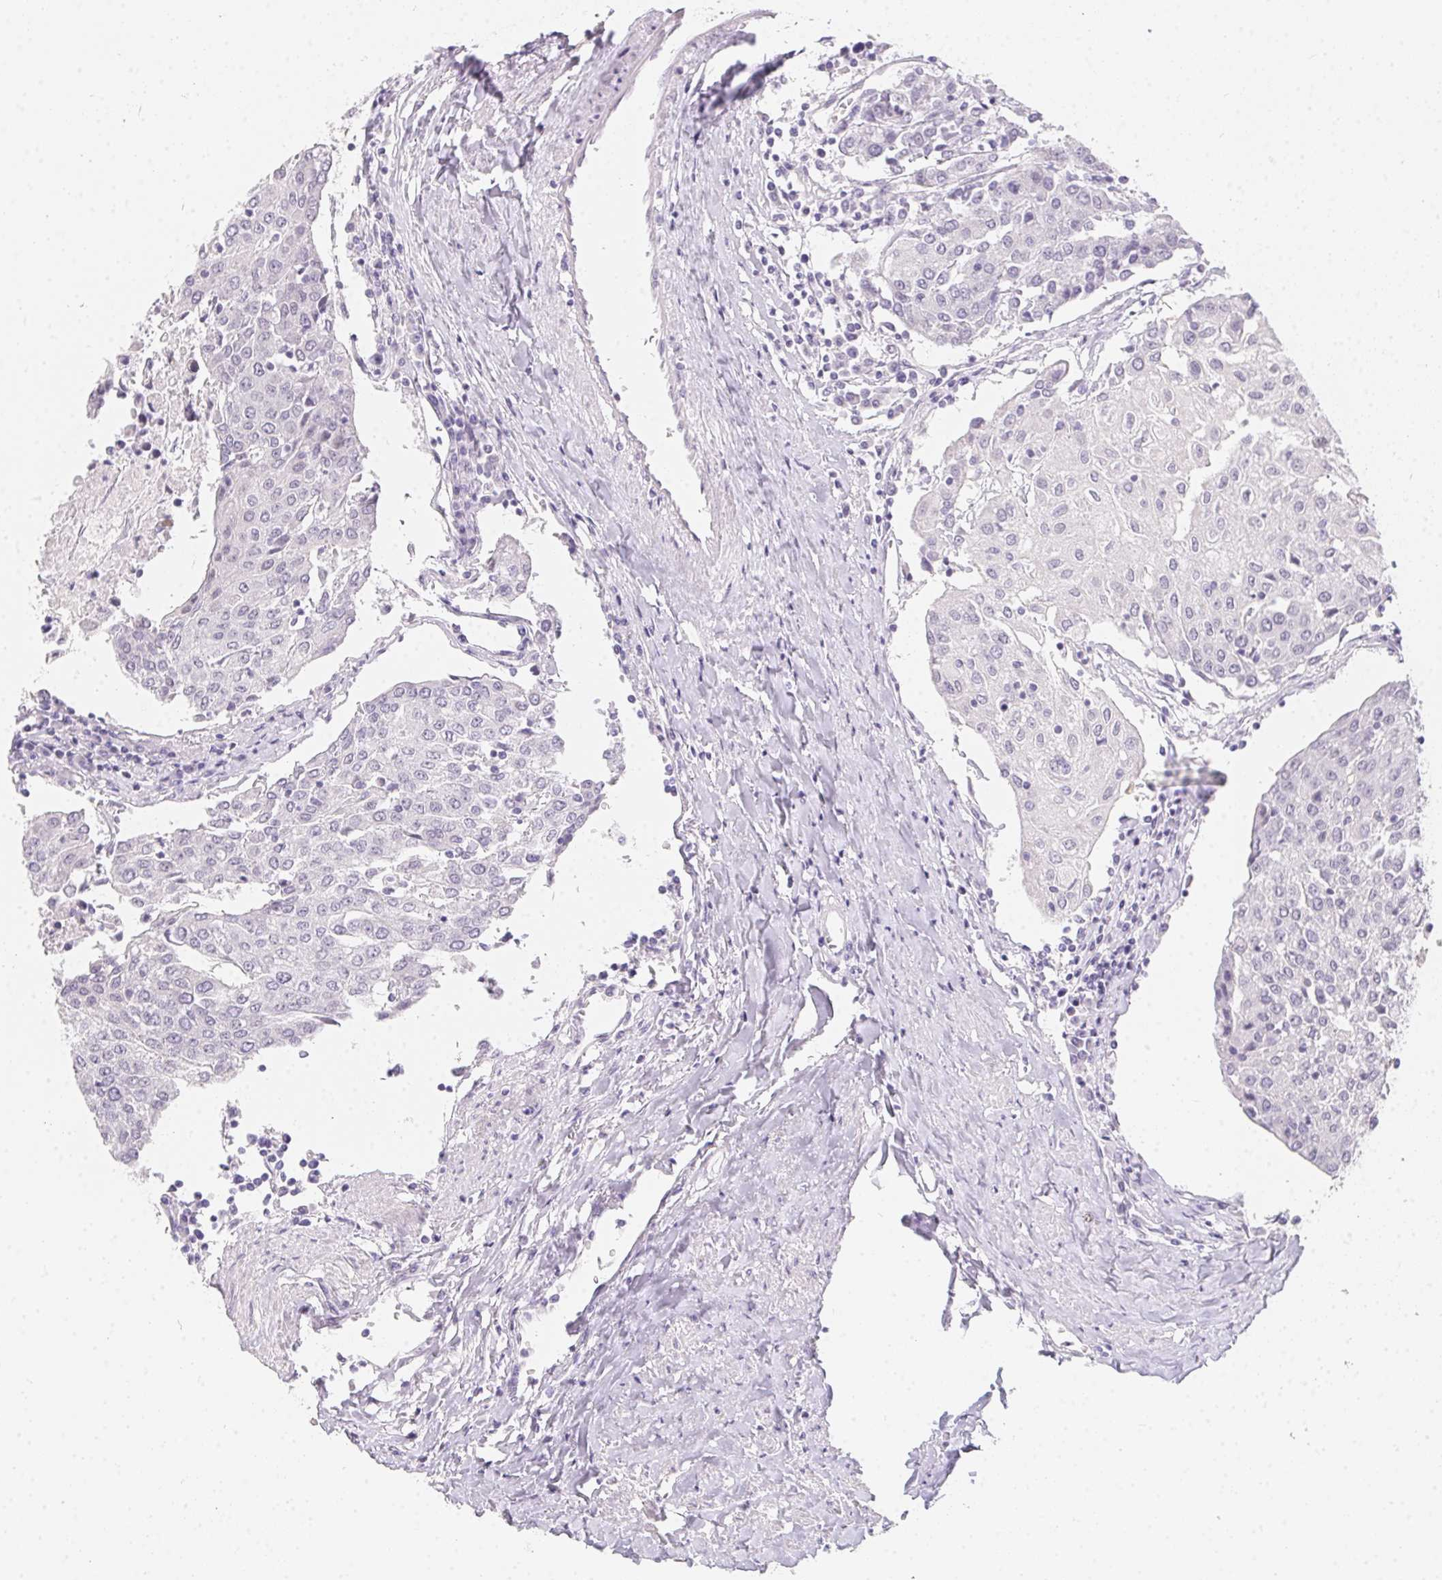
{"staining": {"intensity": "negative", "quantity": "none", "location": "none"}, "tissue": "urothelial cancer", "cell_type": "Tumor cells", "image_type": "cancer", "snomed": [{"axis": "morphology", "description": "Urothelial carcinoma, High grade"}, {"axis": "topography", "description": "Urinary bladder"}], "caption": "Micrograph shows no protein positivity in tumor cells of urothelial cancer tissue.", "gene": "MORC1", "patient": {"sex": "female", "age": 85}}